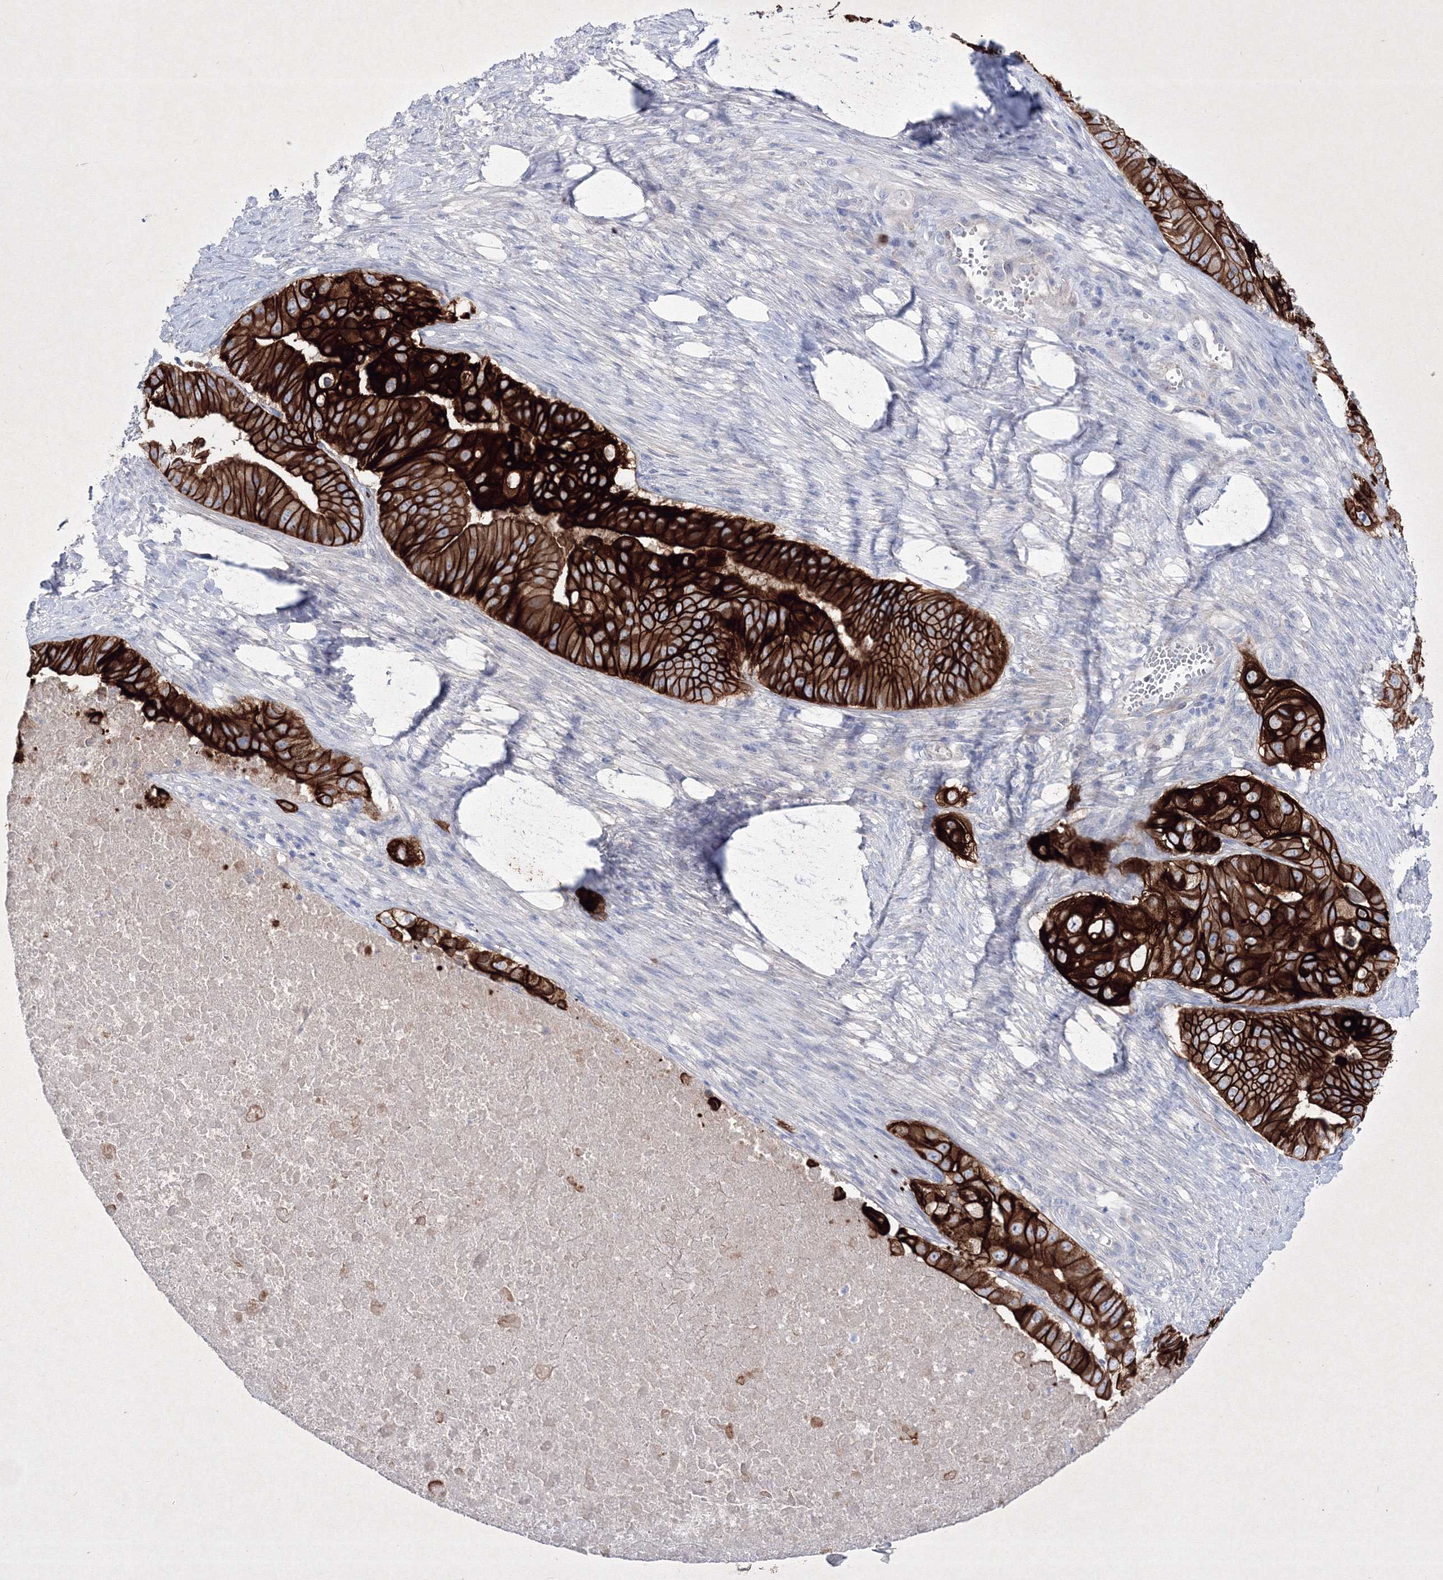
{"staining": {"intensity": "strong", "quantity": ">75%", "location": "cytoplasmic/membranous"}, "tissue": "pancreatic cancer", "cell_type": "Tumor cells", "image_type": "cancer", "snomed": [{"axis": "morphology", "description": "Adenocarcinoma, NOS"}, {"axis": "topography", "description": "Pancreas"}], "caption": "This image shows pancreatic adenocarcinoma stained with IHC to label a protein in brown. The cytoplasmic/membranous of tumor cells show strong positivity for the protein. Nuclei are counter-stained blue.", "gene": "TMEM139", "patient": {"sex": "female", "age": 77}}